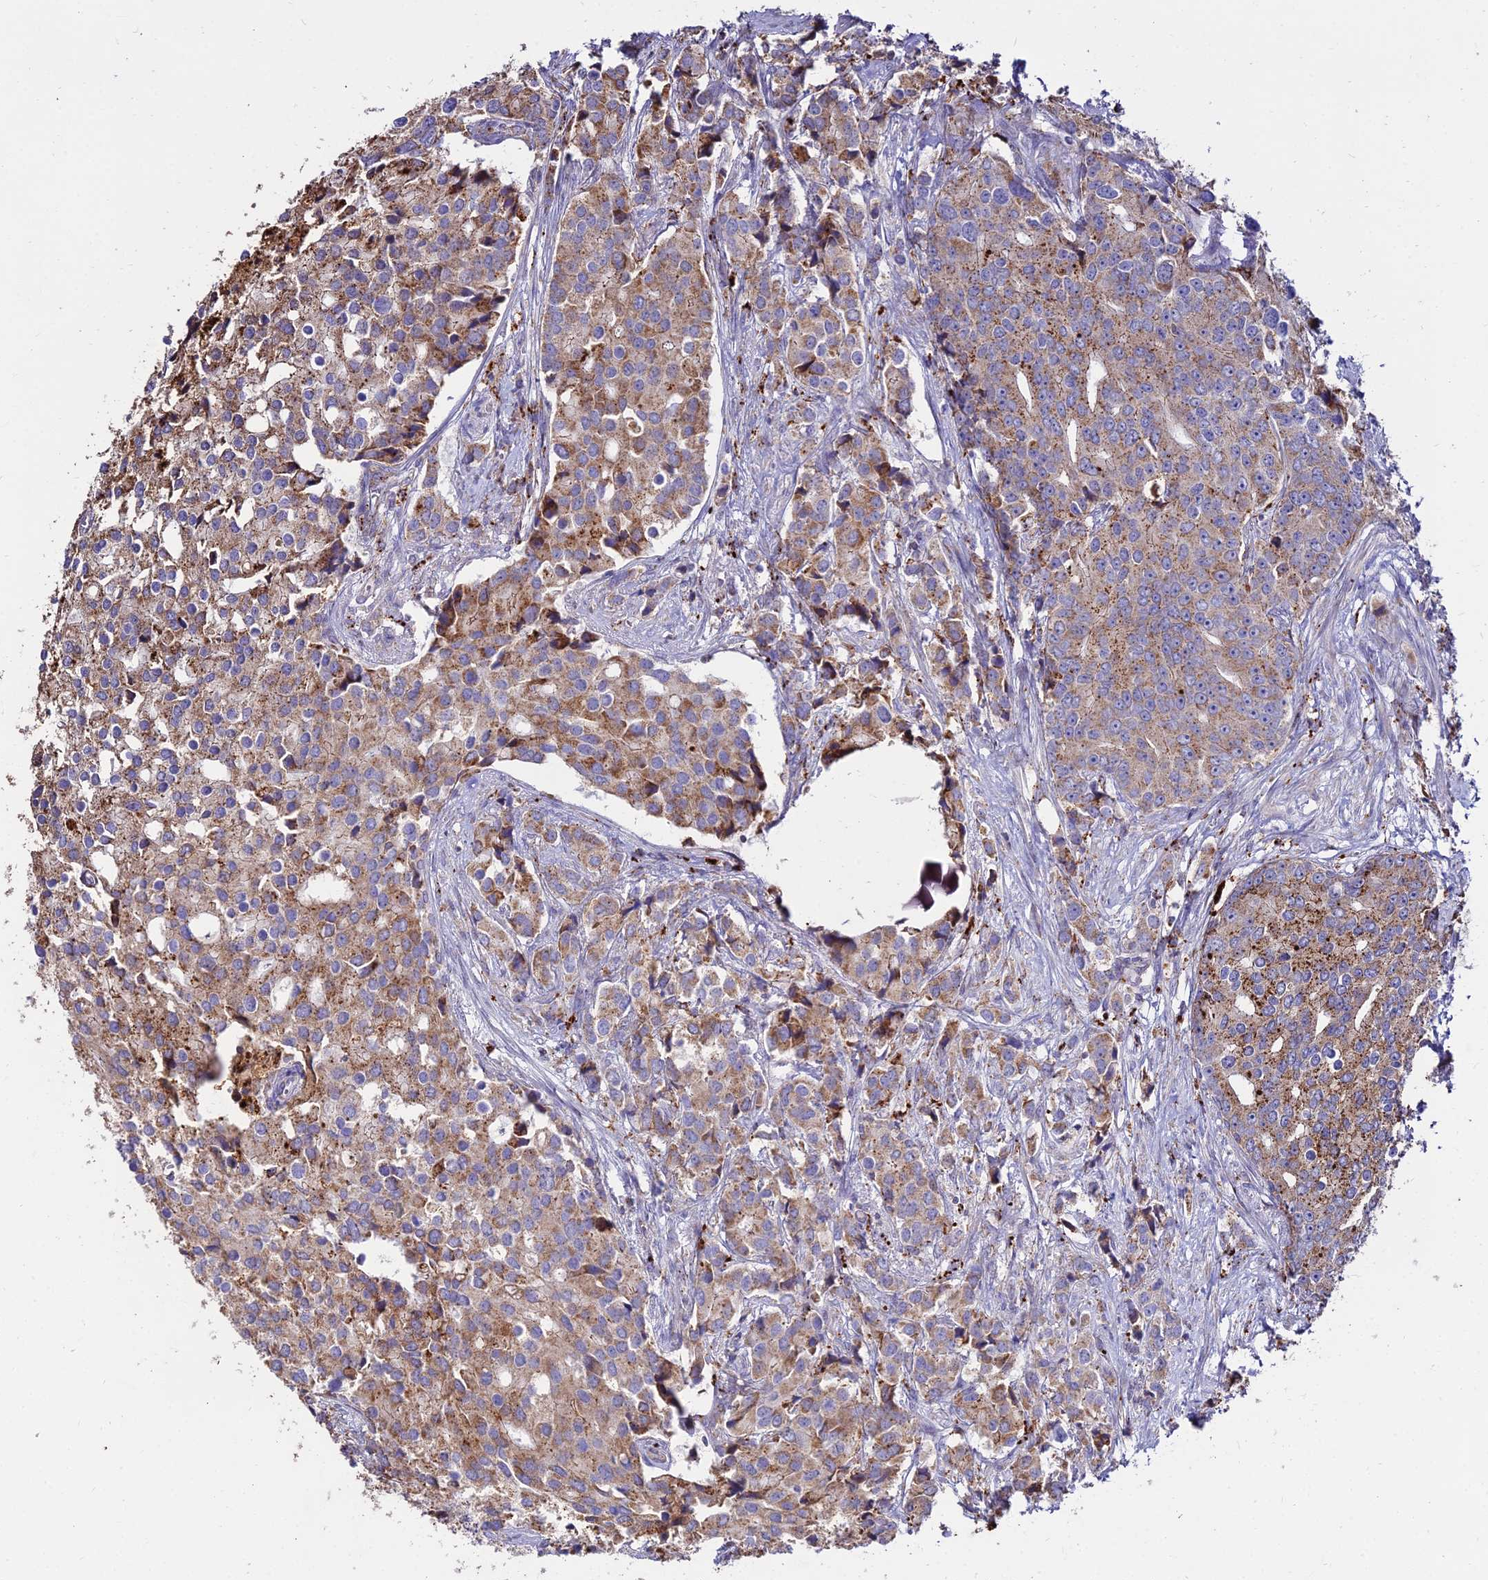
{"staining": {"intensity": "moderate", "quantity": ">75%", "location": "cytoplasmic/membranous"}, "tissue": "prostate cancer", "cell_type": "Tumor cells", "image_type": "cancer", "snomed": [{"axis": "morphology", "description": "Adenocarcinoma, High grade"}, {"axis": "topography", "description": "Prostate"}], "caption": "A histopathology image showing moderate cytoplasmic/membranous positivity in about >75% of tumor cells in prostate cancer, as visualized by brown immunohistochemical staining.", "gene": "PNLIPRP3", "patient": {"sex": "male", "age": 62}}